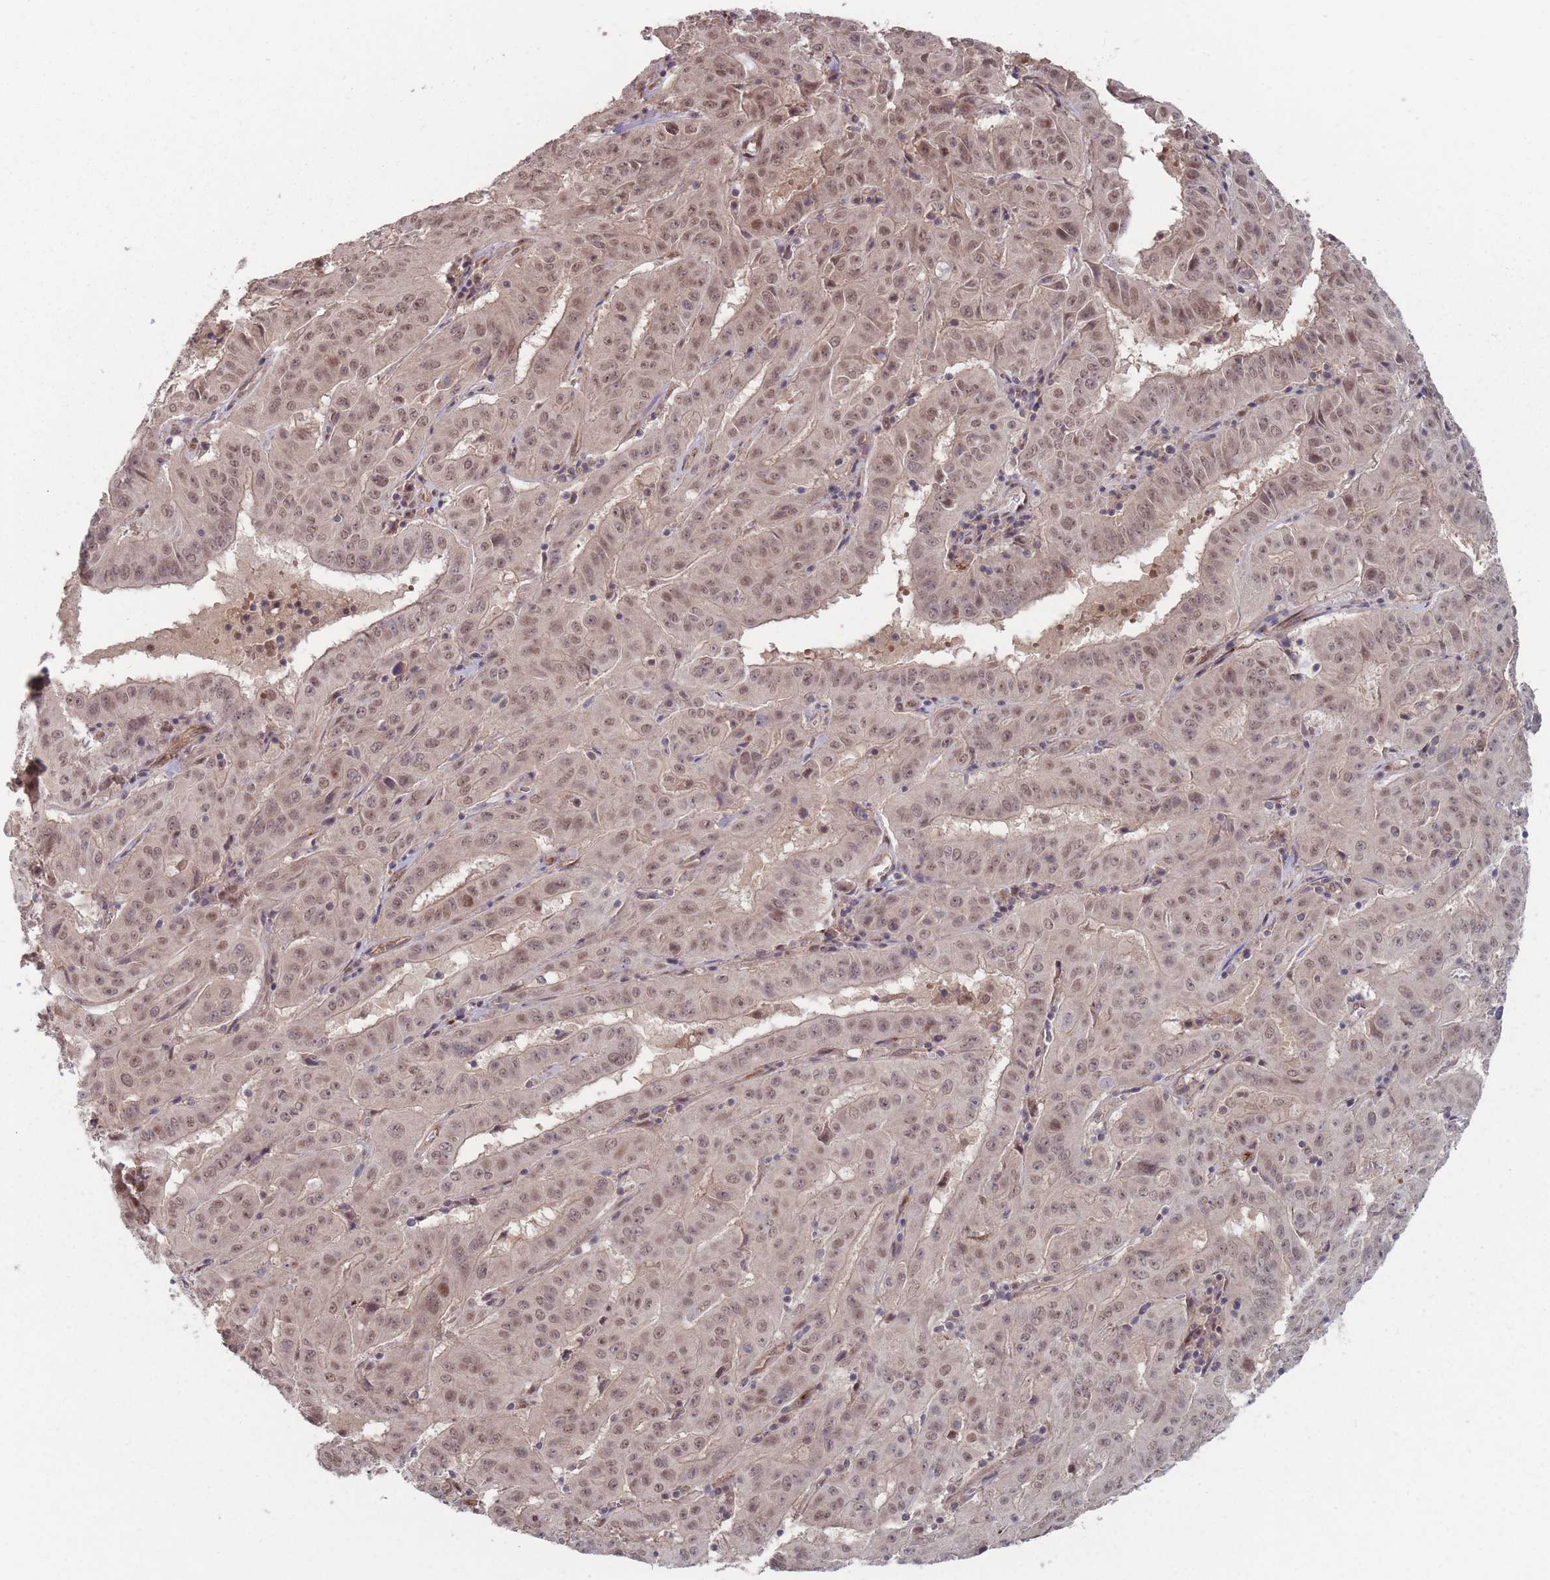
{"staining": {"intensity": "moderate", "quantity": ">75%", "location": "nuclear"}, "tissue": "pancreatic cancer", "cell_type": "Tumor cells", "image_type": "cancer", "snomed": [{"axis": "morphology", "description": "Adenocarcinoma, NOS"}, {"axis": "topography", "description": "Pancreas"}], "caption": "A micrograph of human pancreatic cancer stained for a protein reveals moderate nuclear brown staining in tumor cells. (Stains: DAB (3,3'-diaminobenzidine) in brown, nuclei in blue, Microscopy: brightfield microscopy at high magnification).", "gene": "CNTRL", "patient": {"sex": "male", "age": 63}}